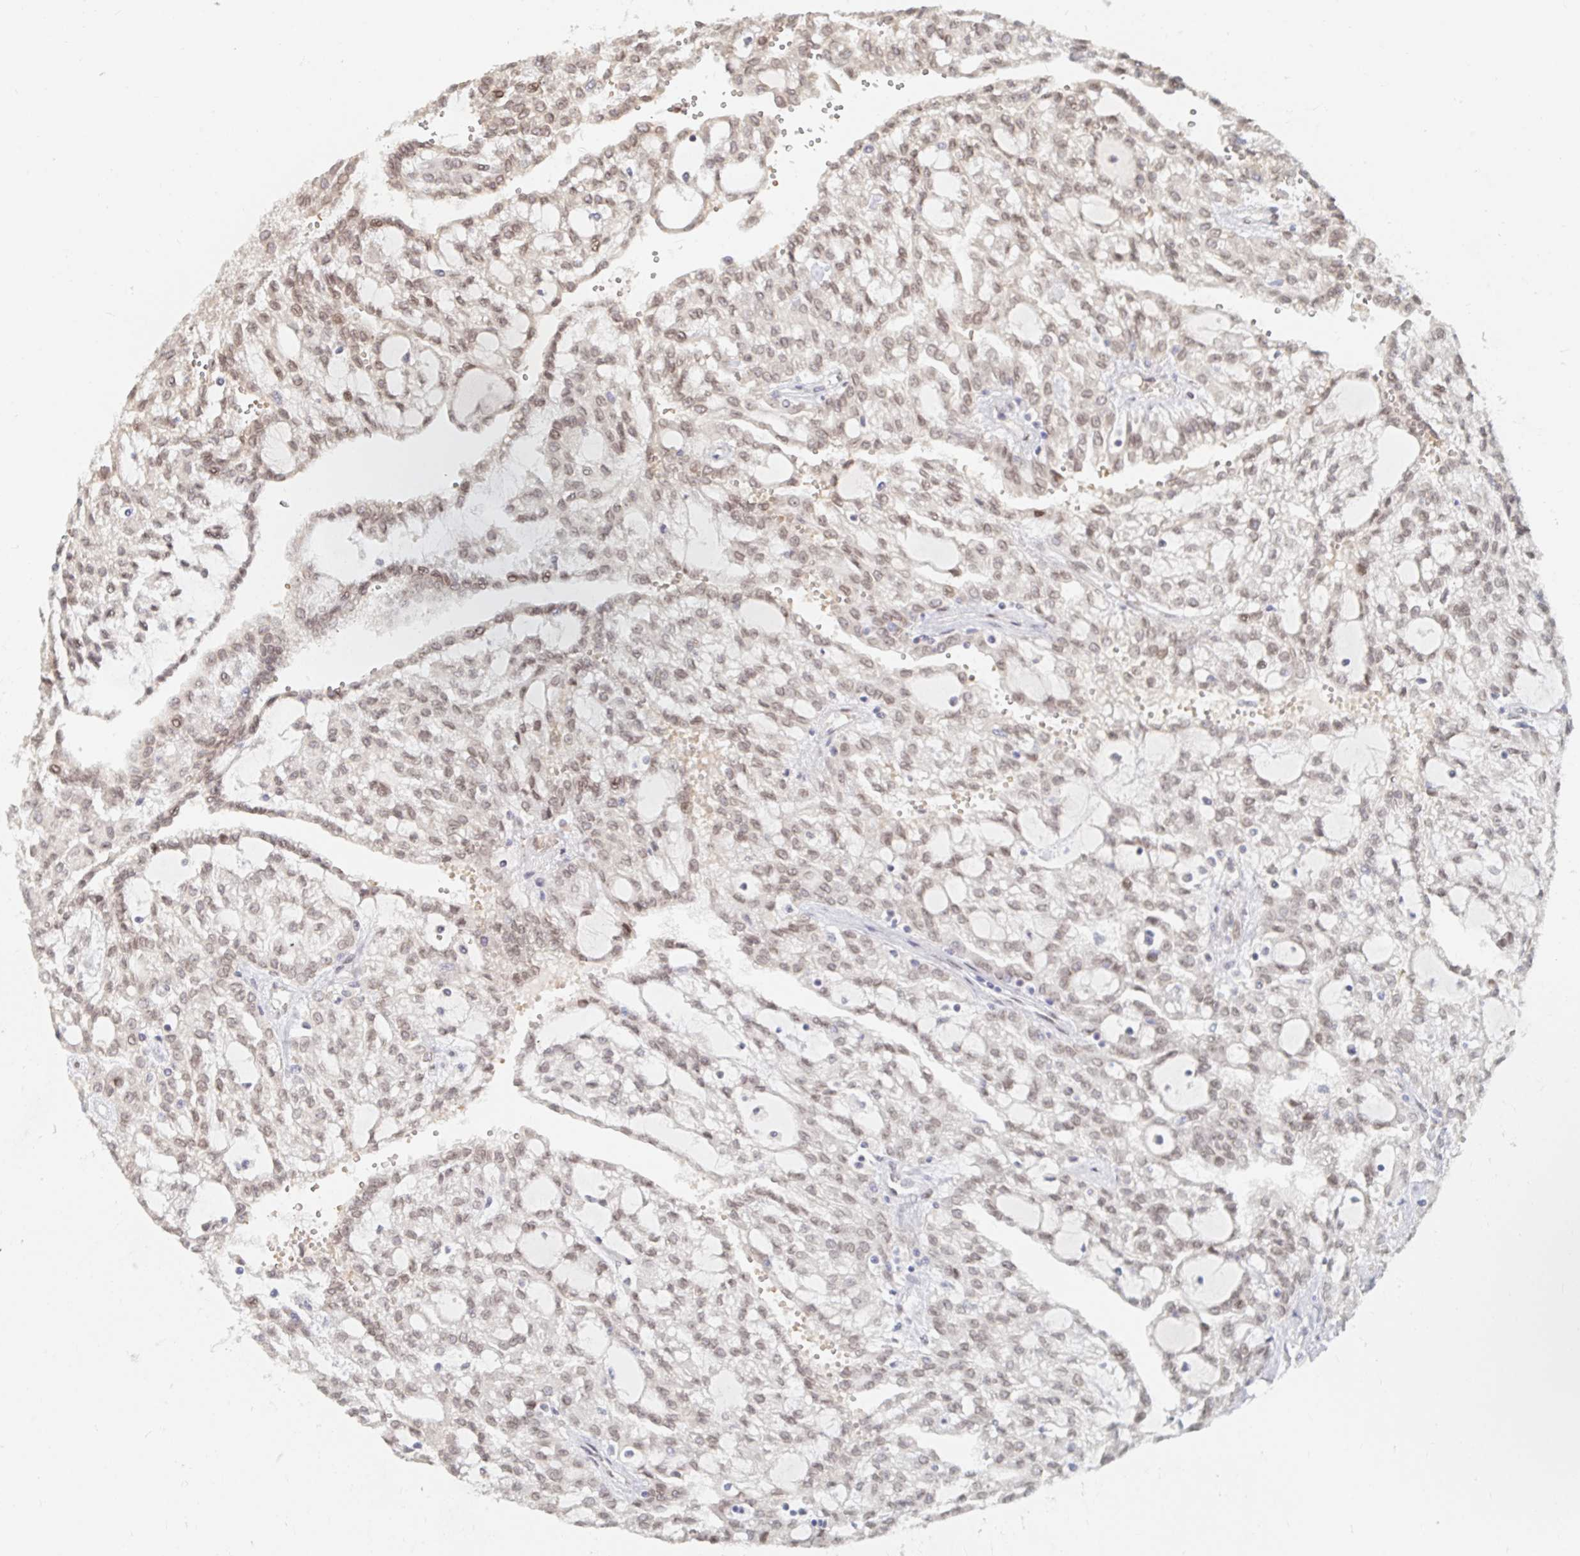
{"staining": {"intensity": "weak", "quantity": ">75%", "location": "nuclear"}, "tissue": "renal cancer", "cell_type": "Tumor cells", "image_type": "cancer", "snomed": [{"axis": "morphology", "description": "Adenocarcinoma, NOS"}, {"axis": "topography", "description": "Kidney"}], "caption": "Tumor cells exhibit low levels of weak nuclear staining in approximately >75% of cells in human adenocarcinoma (renal).", "gene": "CHD2", "patient": {"sex": "male", "age": 63}}